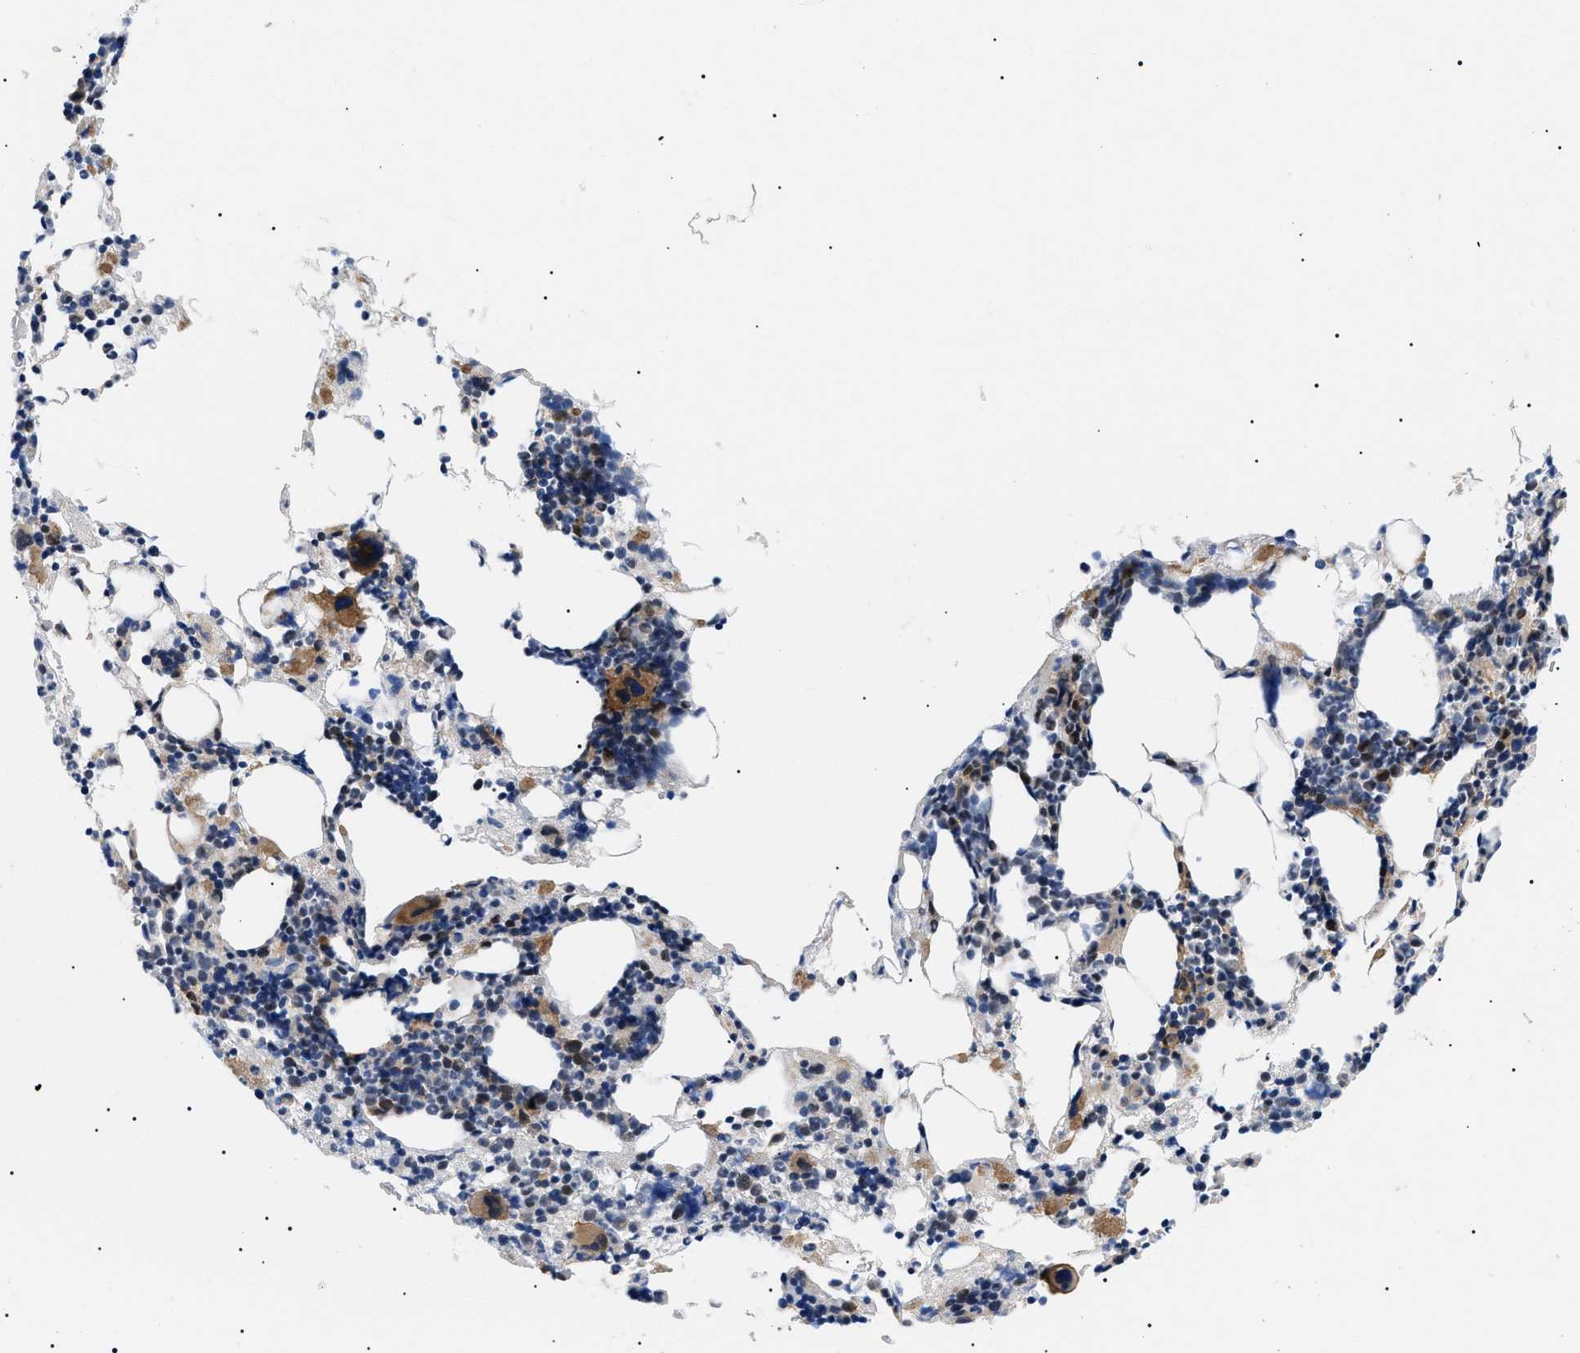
{"staining": {"intensity": "moderate", "quantity": "<25%", "location": "cytoplasmic/membranous"}, "tissue": "bone marrow", "cell_type": "Hematopoietic cells", "image_type": "normal", "snomed": [{"axis": "morphology", "description": "Normal tissue, NOS"}, {"axis": "morphology", "description": "Inflammation, NOS"}, {"axis": "topography", "description": "Bone marrow"}], "caption": "The image reveals a brown stain indicating the presence of a protein in the cytoplasmic/membranous of hematopoietic cells in bone marrow. The protein of interest is shown in brown color, while the nuclei are stained blue.", "gene": "GARRE1", "patient": {"sex": "female", "age": 64}}